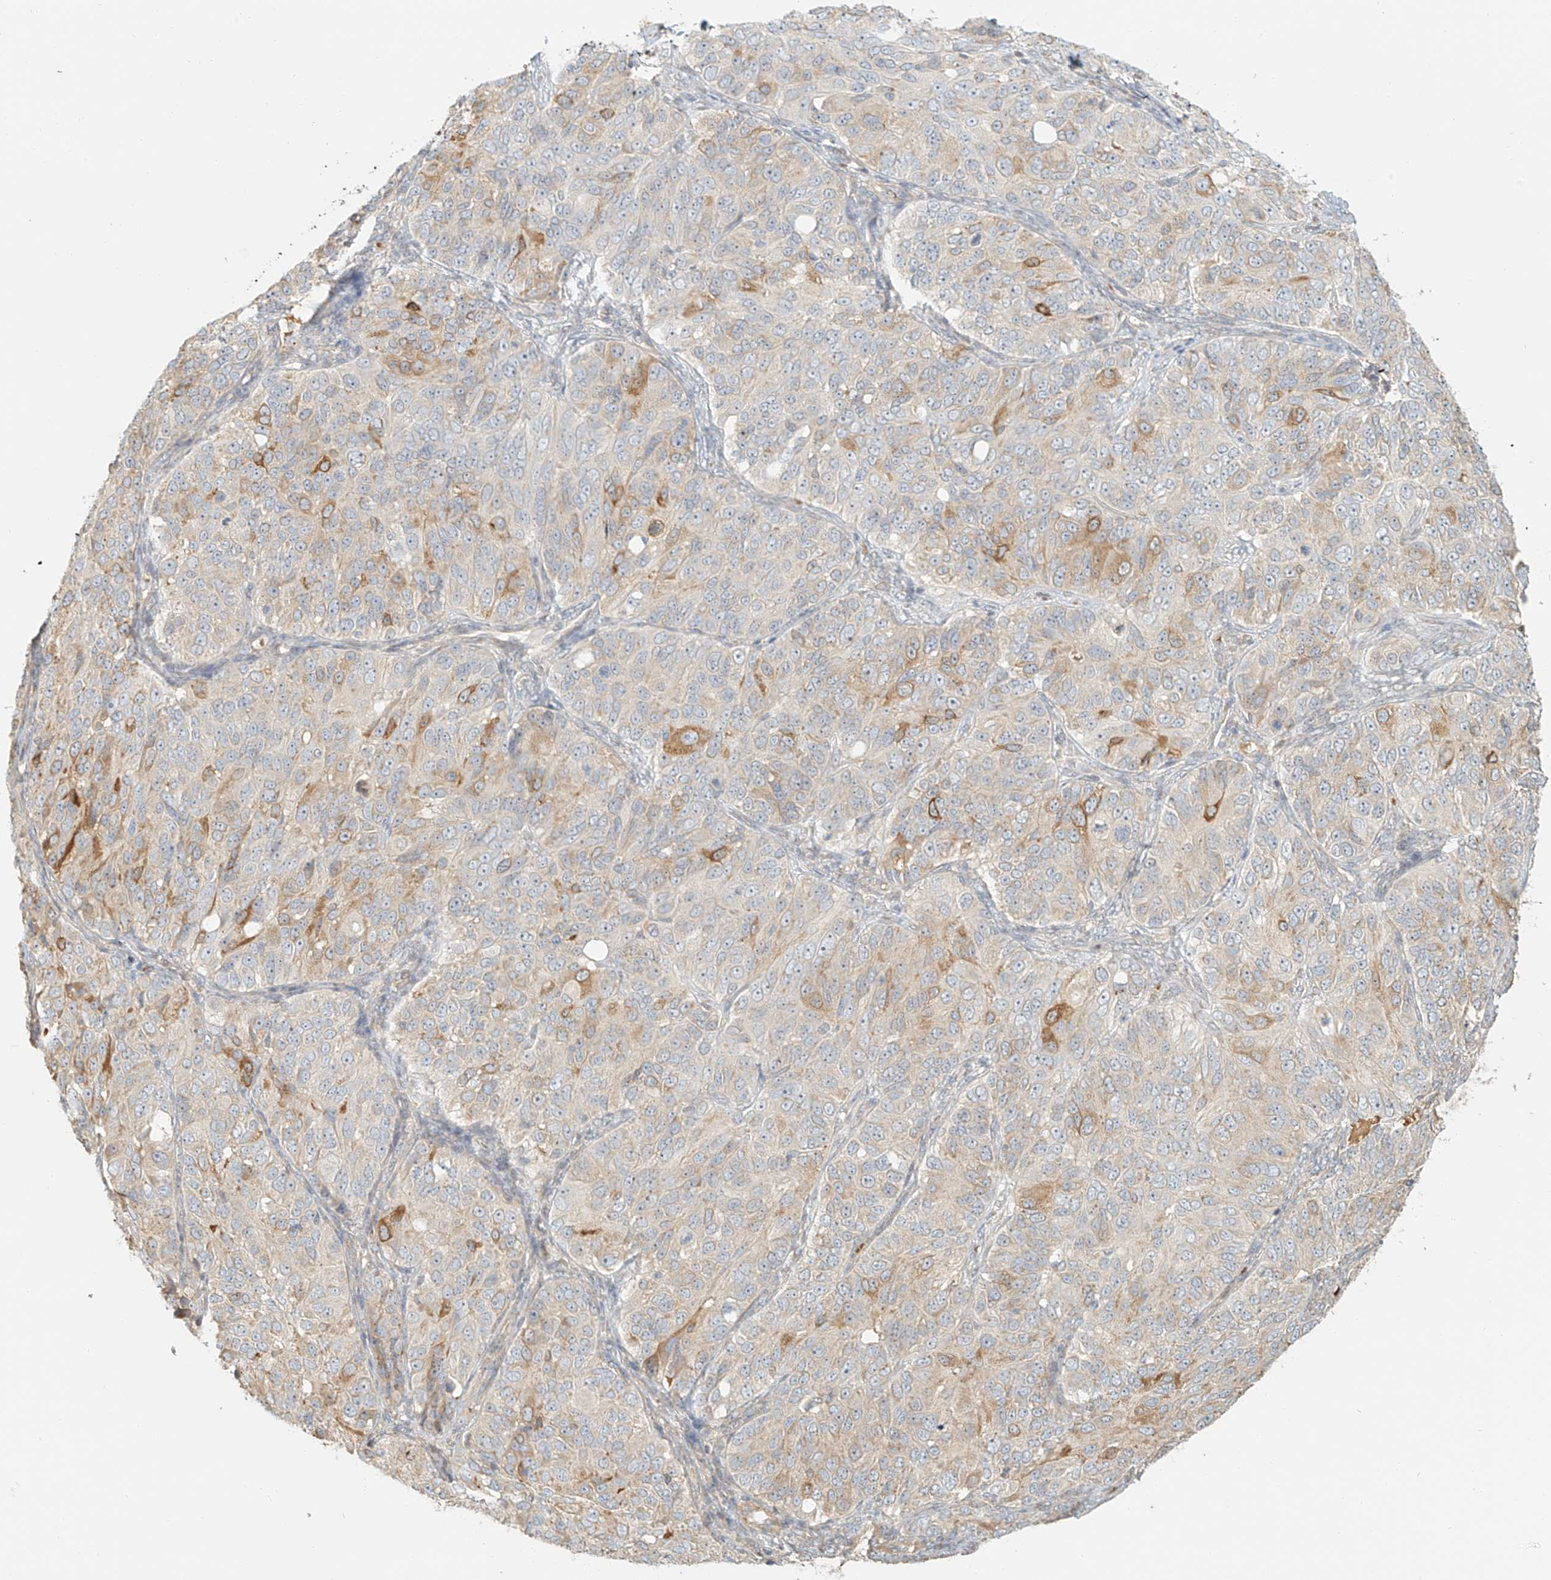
{"staining": {"intensity": "moderate", "quantity": "<25%", "location": "cytoplasmic/membranous"}, "tissue": "ovarian cancer", "cell_type": "Tumor cells", "image_type": "cancer", "snomed": [{"axis": "morphology", "description": "Carcinoma, endometroid"}, {"axis": "topography", "description": "Ovary"}], "caption": "Ovarian endometroid carcinoma stained with a protein marker demonstrates moderate staining in tumor cells.", "gene": "UPK1B", "patient": {"sex": "female", "age": 51}}